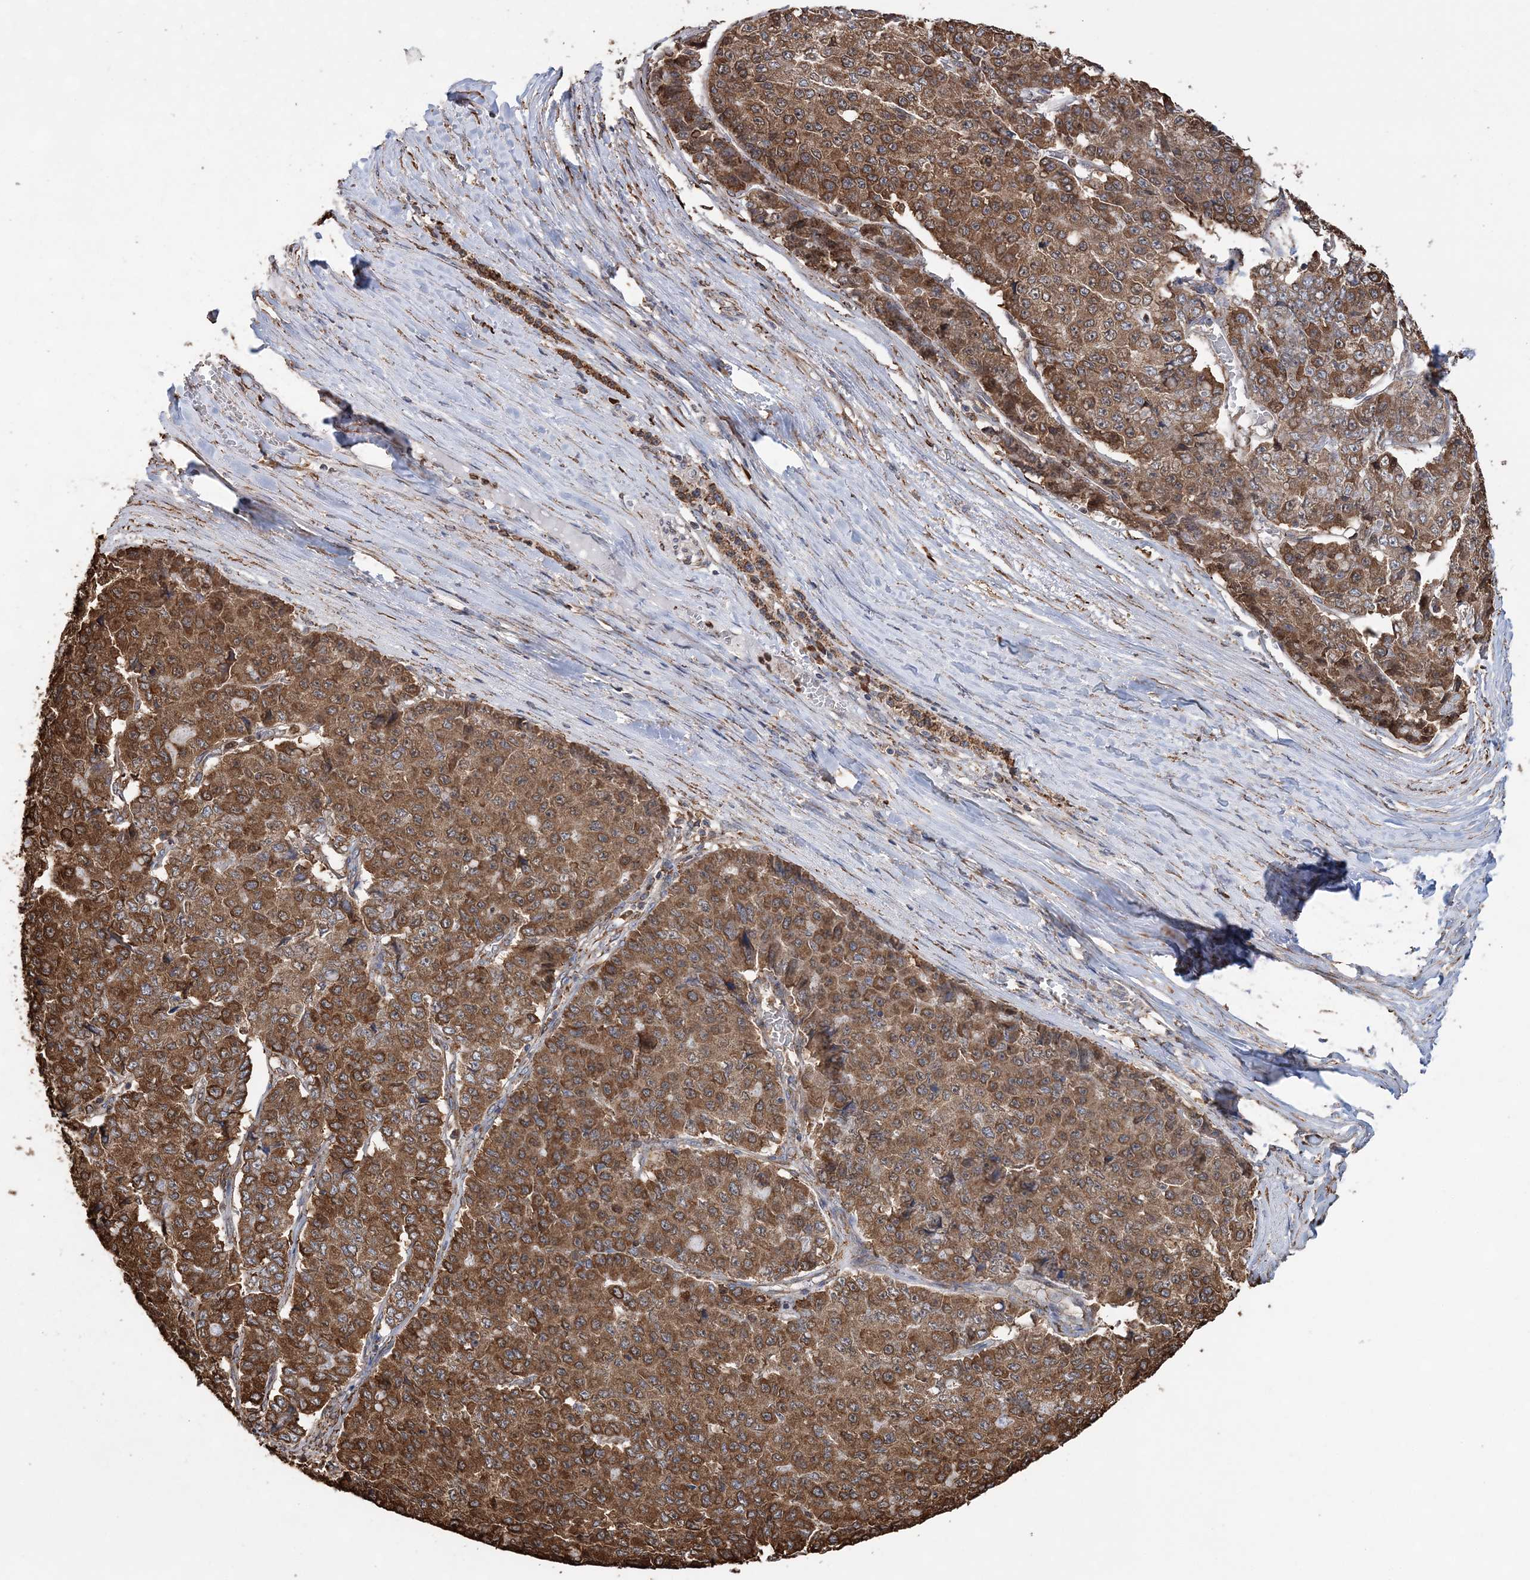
{"staining": {"intensity": "strong", "quantity": ">75%", "location": "cytoplasmic/membranous"}, "tissue": "pancreatic cancer", "cell_type": "Tumor cells", "image_type": "cancer", "snomed": [{"axis": "morphology", "description": "Adenocarcinoma, NOS"}, {"axis": "topography", "description": "Pancreas"}], "caption": "Immunohistochemical staining of adenocarcinoma (pancreatic) exhibits high levels of strong cytoplasmic/membranous staining in about >75% of tumor cells.", "gene": "WDR12", "patient": {"sex": "male", "age": 50}}